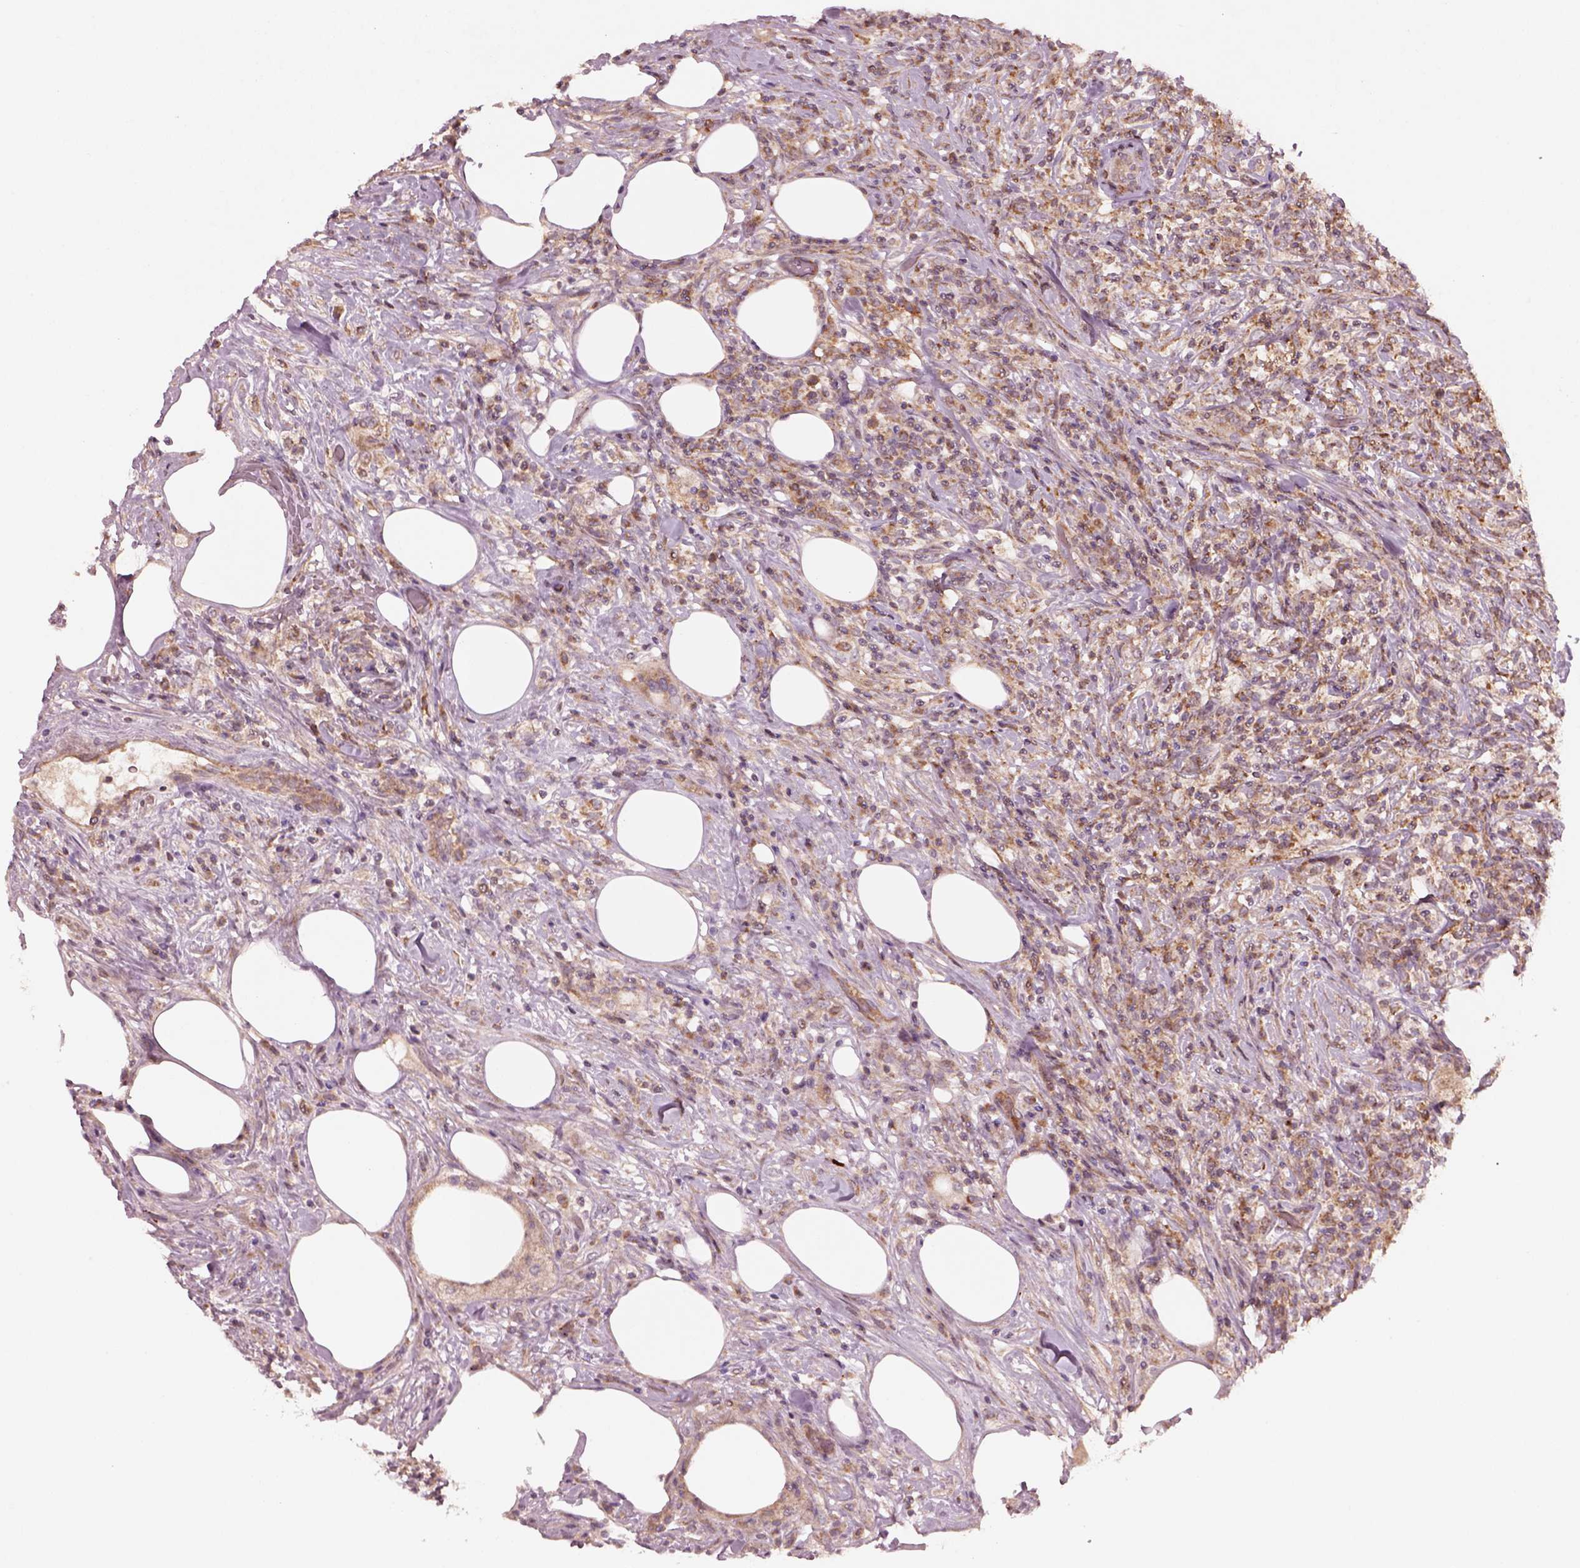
{"staining": {"intensity": "moderate", "quantity": ">75%", "location": "cytoplasmic/membranous"}, "tissue": "lymphoma", "cell_type": "Tumor cells", "image_type": "cancer", "snomed": [{"axis": "morphology", "description": "Malignant lymphoma, non-Hodgkin's type, High grade"}, {"axis": "topography", "description": "Lymph node"}], "caption": "Tumor cells demonstrate medium levels of moderate cytoplasmic/membranous positivity in about >75% of cells in human high-grade malignant lymphoma, non-Hodgkin's type. (brown staining indicates protein expression, while blue staining denotes nuclei).", "gene": "SLC25A5", "patient": {"sex": "female", "age": 84}}